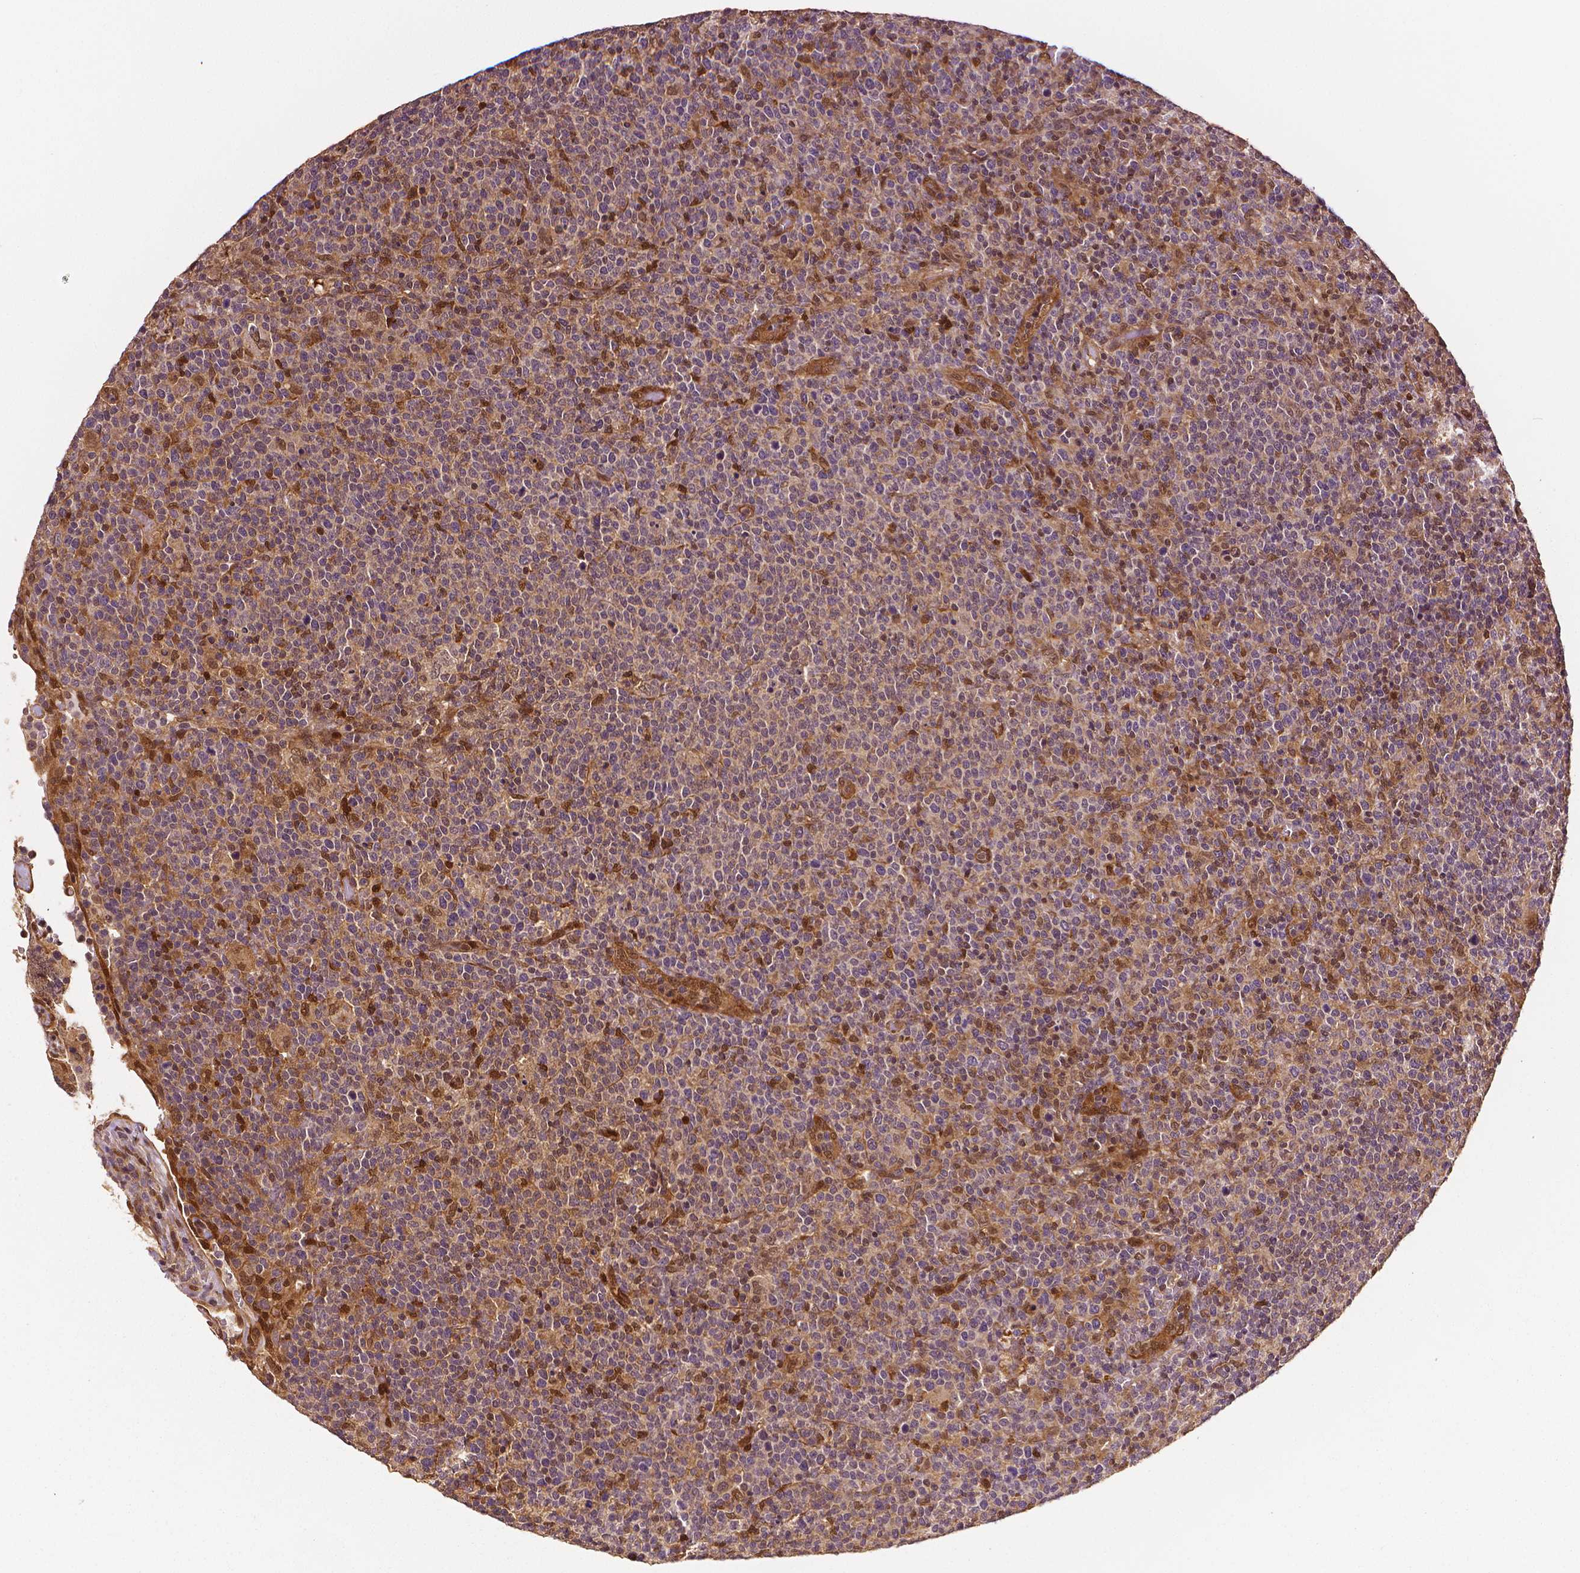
{"staining": {"intensity": "negative", "quantity": "none", "location": "none"}, "tissue": "lymphoma", "cell_type": "Tumor cells", "image_type": "cancer", "snomed": [{"axis": "morphology", "description": "Malignant lymphoma, non-Hodgkin's type, High grade"}, {"axis": "topography", "description": "Lymph node"}], "caption": "DAB immunohistochemical staining of lymphoma displays no significant expression in tumor cells.", "gene": "STAT3", "patient": {"sex": "male", "age": 61}}